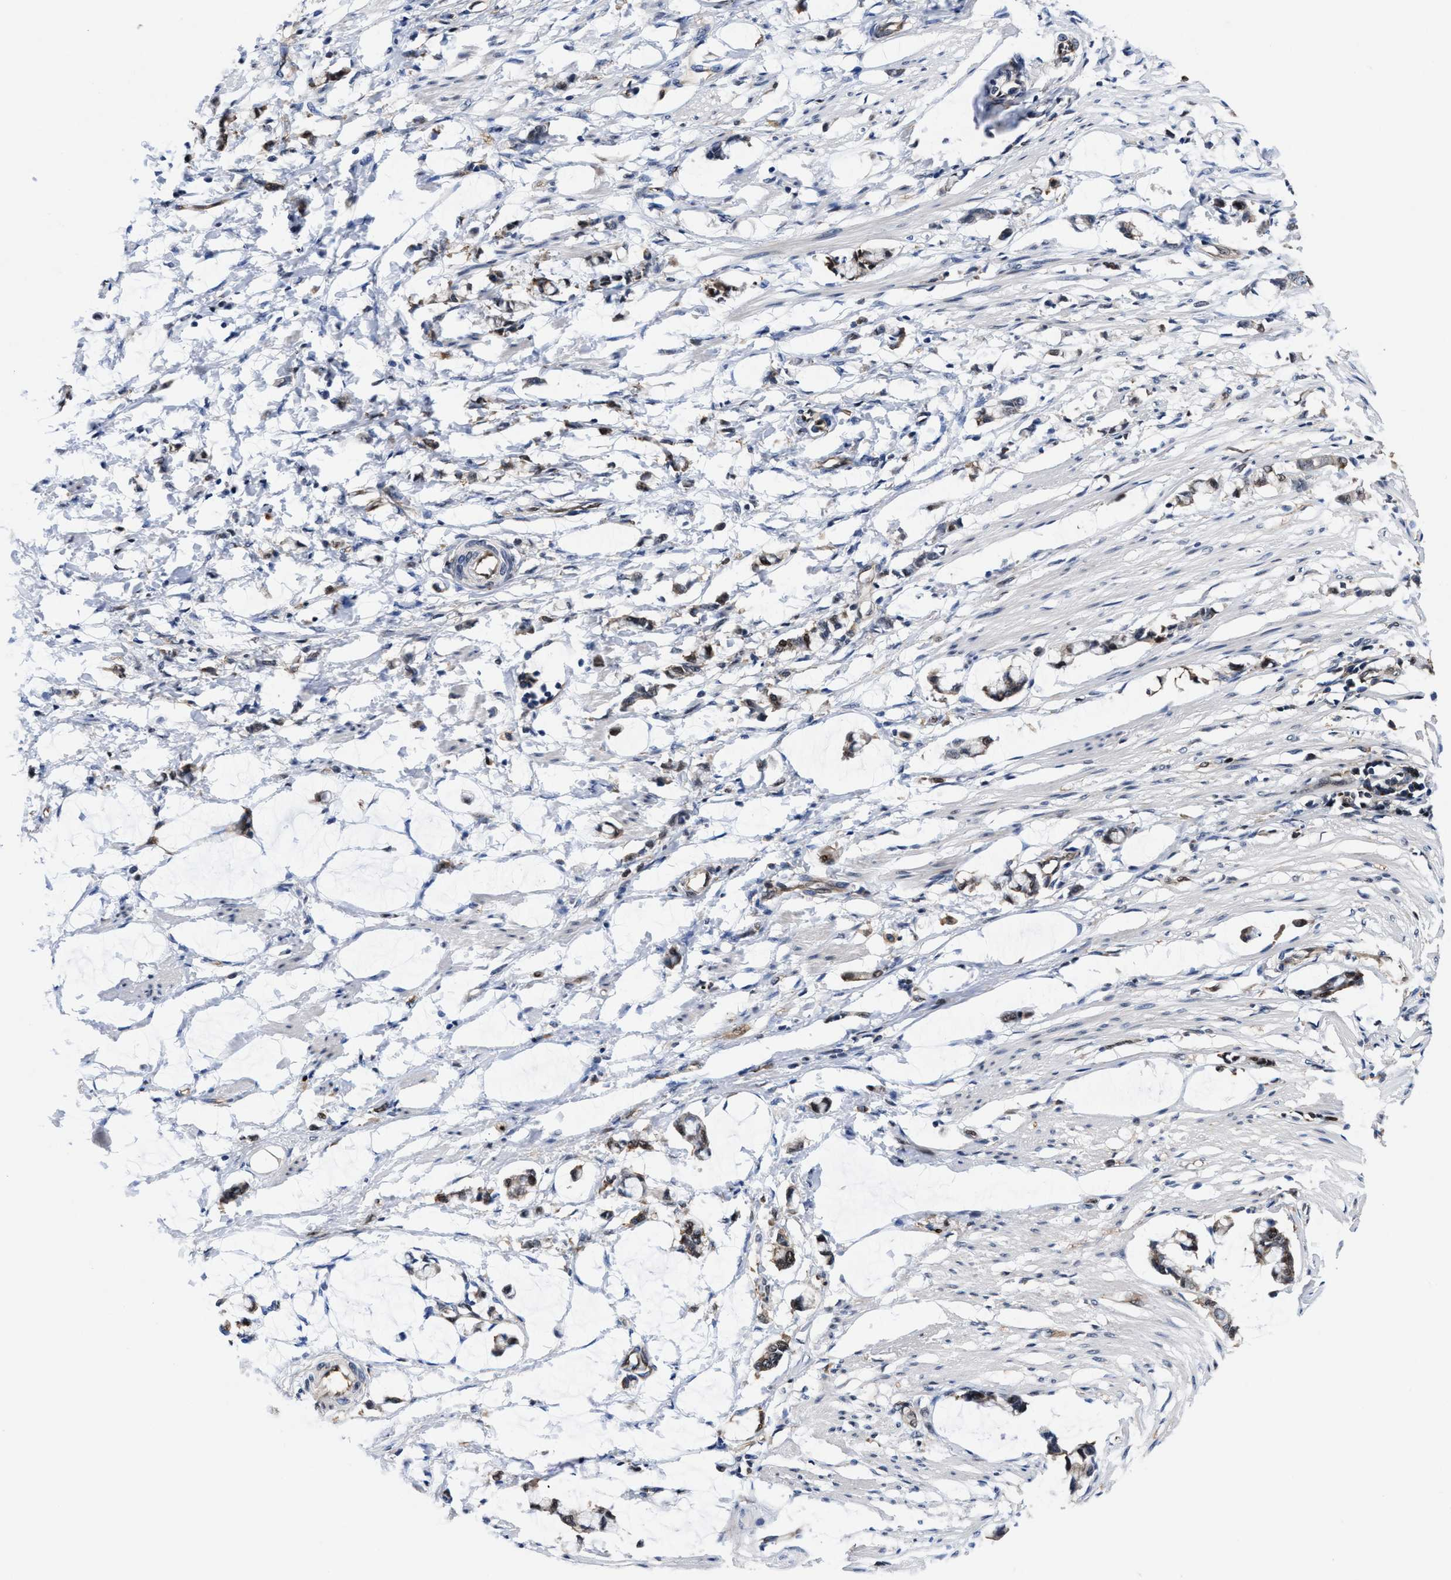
{"staining": {"intensity": "negative", "quantity": "none", "location": "none"}, "tissue": "smooth muscle", "cell_type": "Smooth muscle cells", "image_type": "normal", "snomed": [{"axis": "morphology", "description": "Normal tissue, NOS"}, {"axis": "morphology", "description": "Adenocarcinoma, NOS"}, {"axis": "topography", "description": "Smooth muscle"}, {"axis": "topography", "description": "Colon"}], "caption": "The photomicrograph displays no significant staining in smooth muscle cells of smooth muscle.", "gene": "ACLY", "patient": {"sex": "male", "age": 14}}